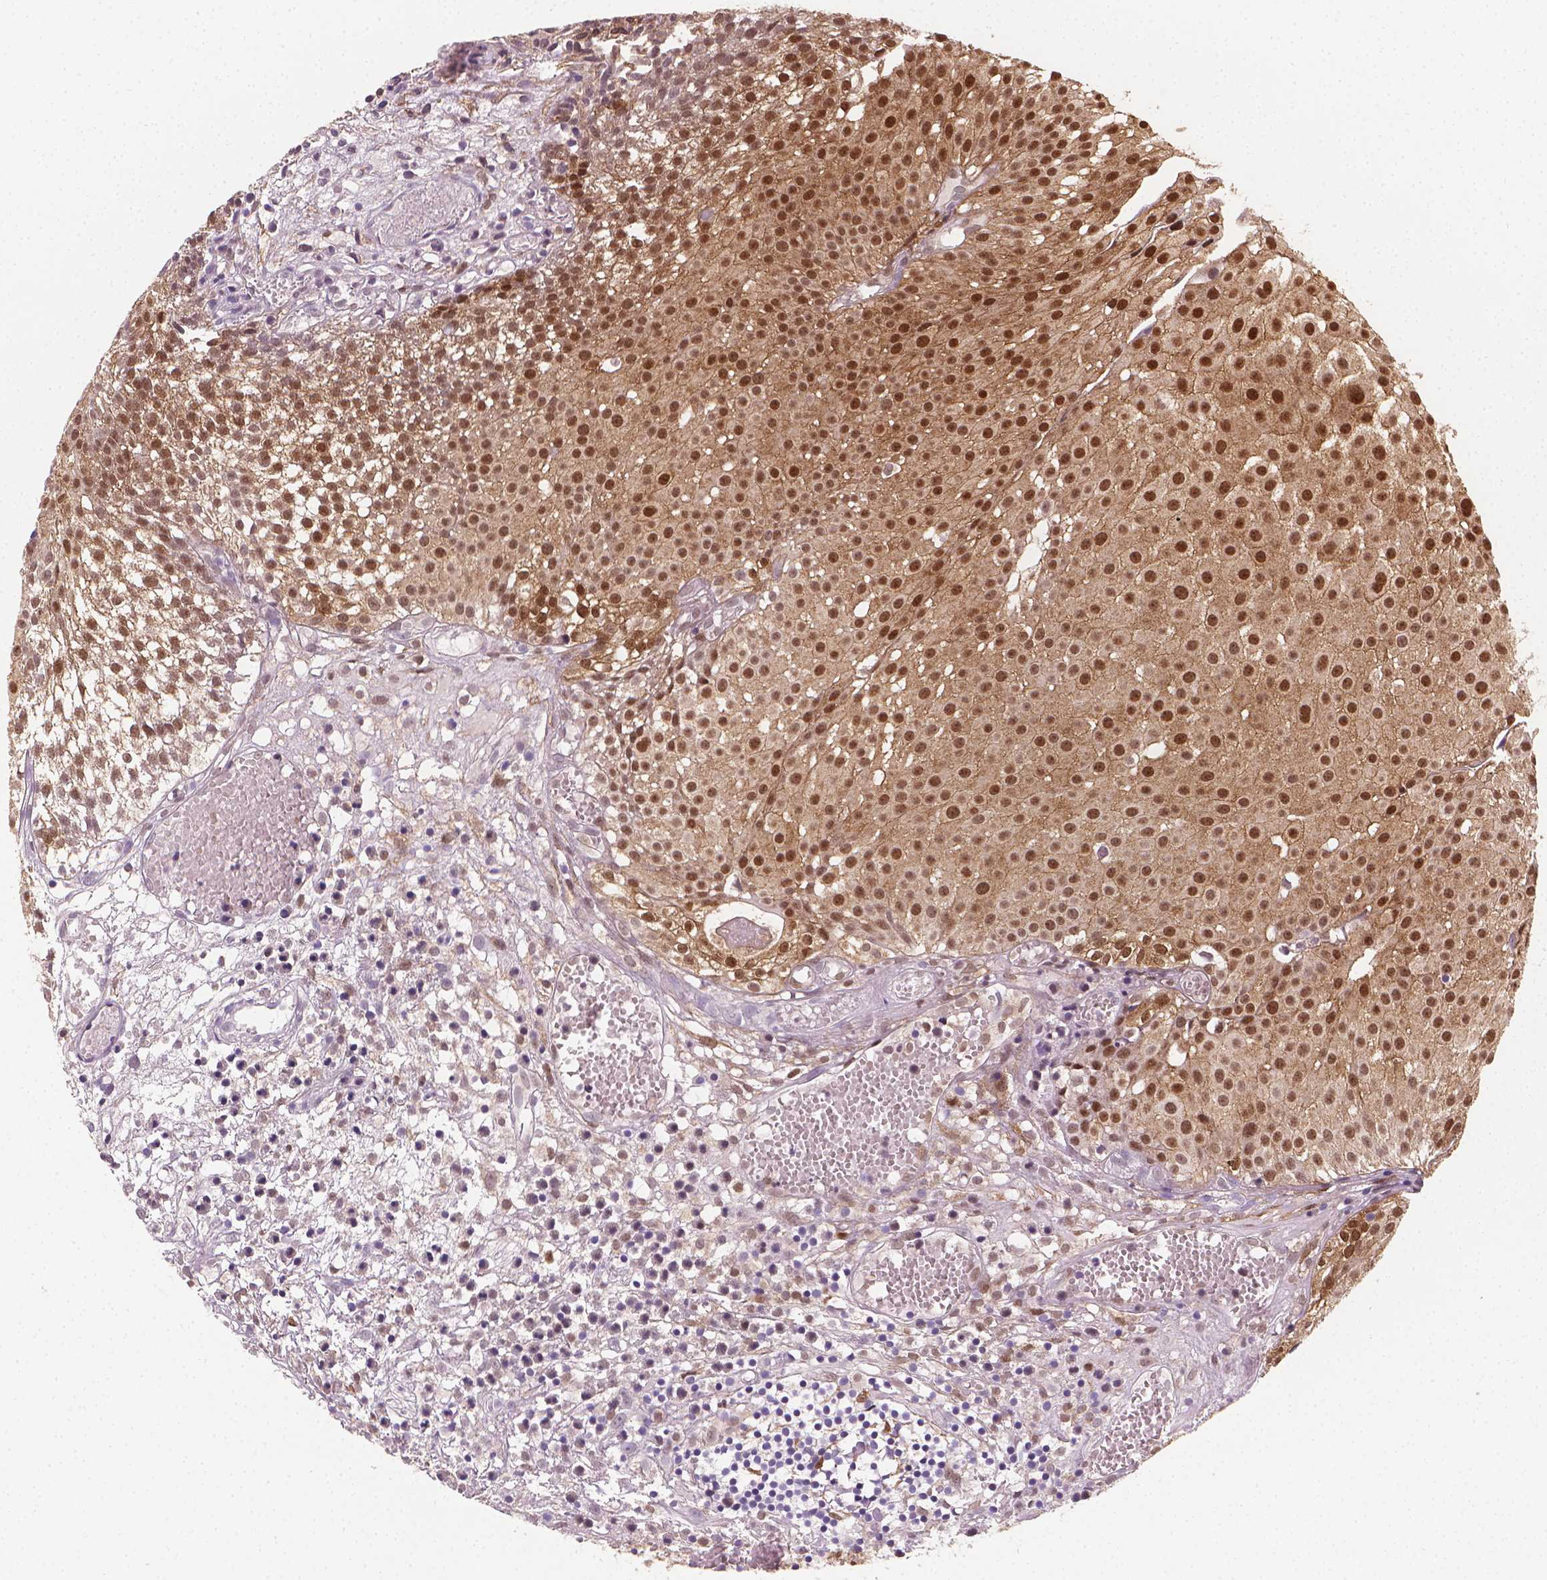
{"staining": {"intensity": "strong", "quantity": ">75%", "location": "cytoplasmic/membranous,nuclear"}, "tissue": "urothelial cancer", "cell_type": "Tumor cells", "image_type": "cancer", "snomed": [{"axis": "morphology", "description": "Urothelial carcinoma, Low grade"}, {"axis": "topography", "description": "Urinary bladder"}], "caption": "Protein analysis of urothelial carcinoma (low-grade) tissue displays strong cytoplasmic/membranous and nuclear positivity in approximately >75% of tumor cells. (DAB (3,3'-diaminobenzidine) = brown stain, brightfield microscopy at high magnification).", "gene": "TNFAIP2", "patient": {"sex": "male", "age": 79}}